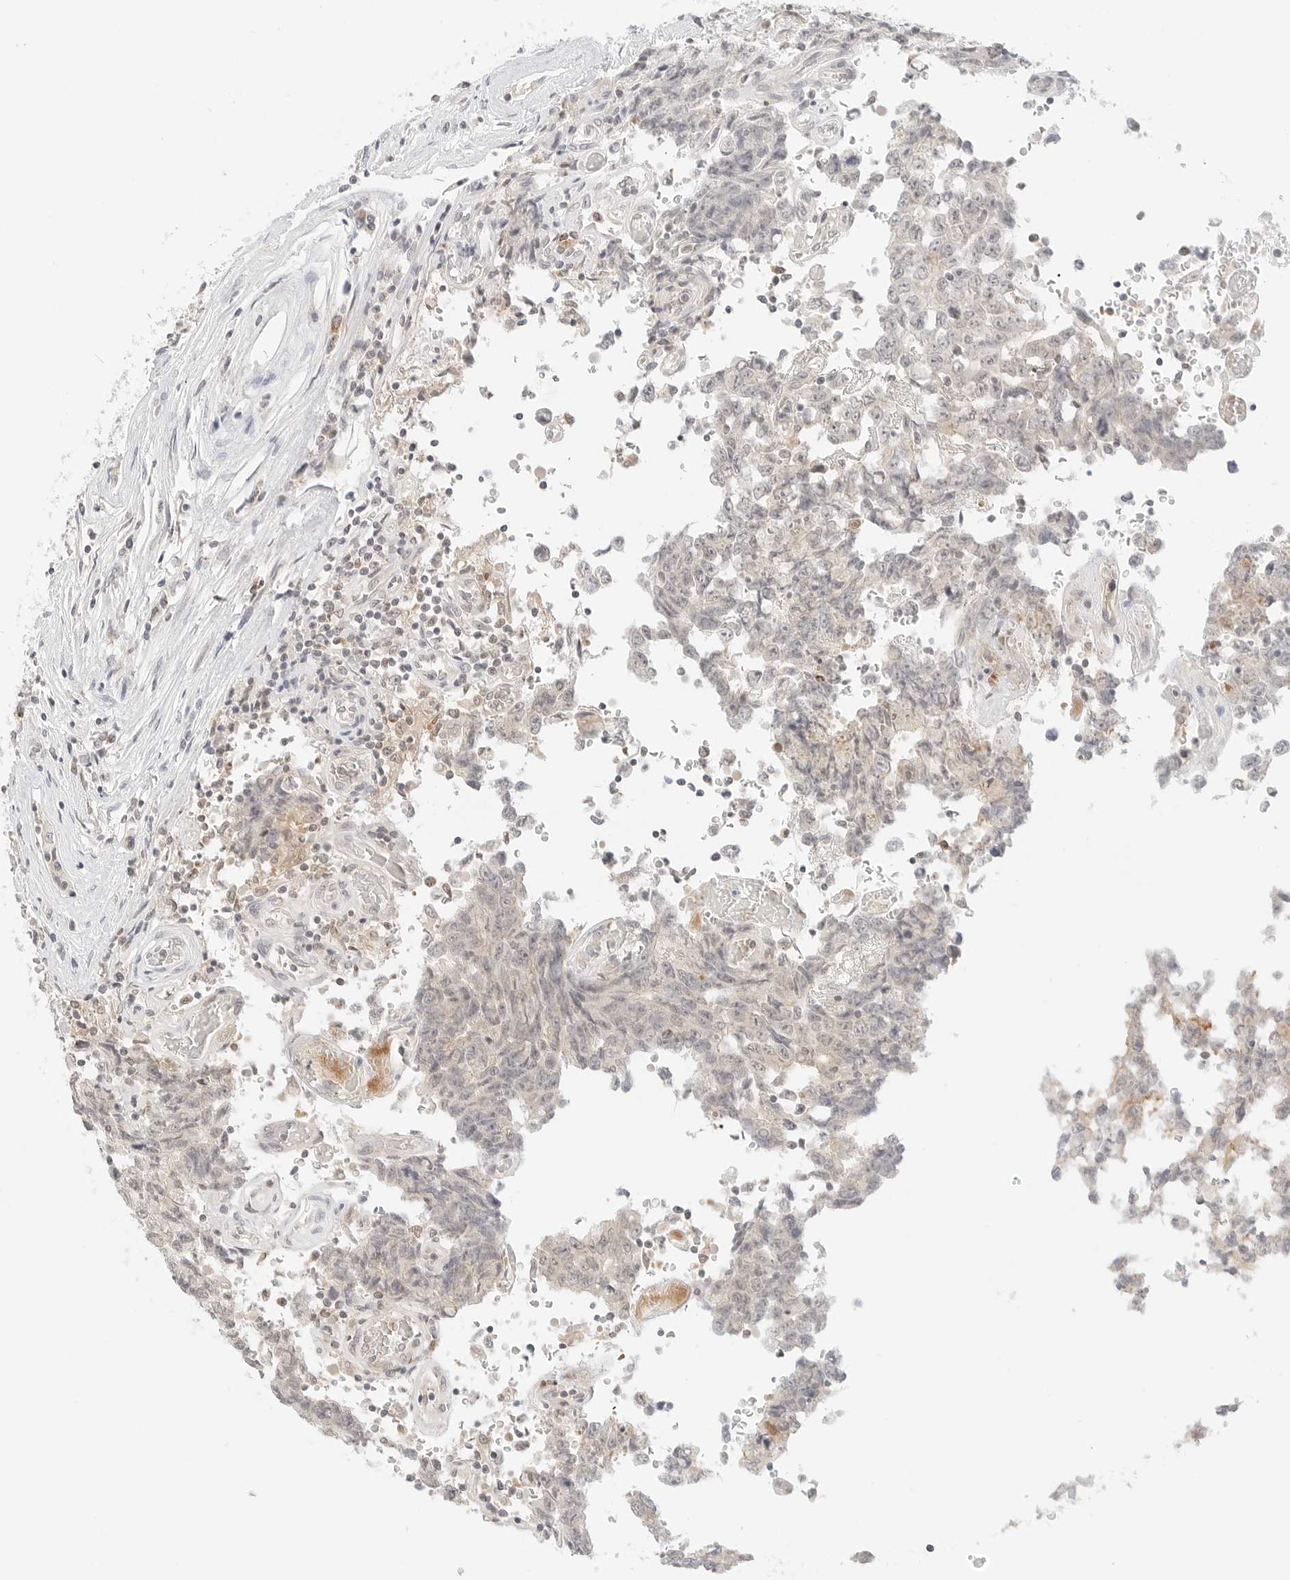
{"staining": {"intensity": "negative", "quantity": "none", "location": "none"}, "tissue": "testis cancer", "cell_type": "Tumor cells", "image_type": "cancer", "snomed": [{"axis": "morphology", "description": "Carcinoma, Embryonal, NOS"}, {"axis": "topography", "description": "Testis"}], "caption": "High power microscopy photomicrograph of an IHC micrograph of testis cancer, revealing no significant positivity in tumor cells. (IHC, brightfield microscopy, high magnification).", "gene": "GNAS", "patient": {"sex": "male", "age": 26}}